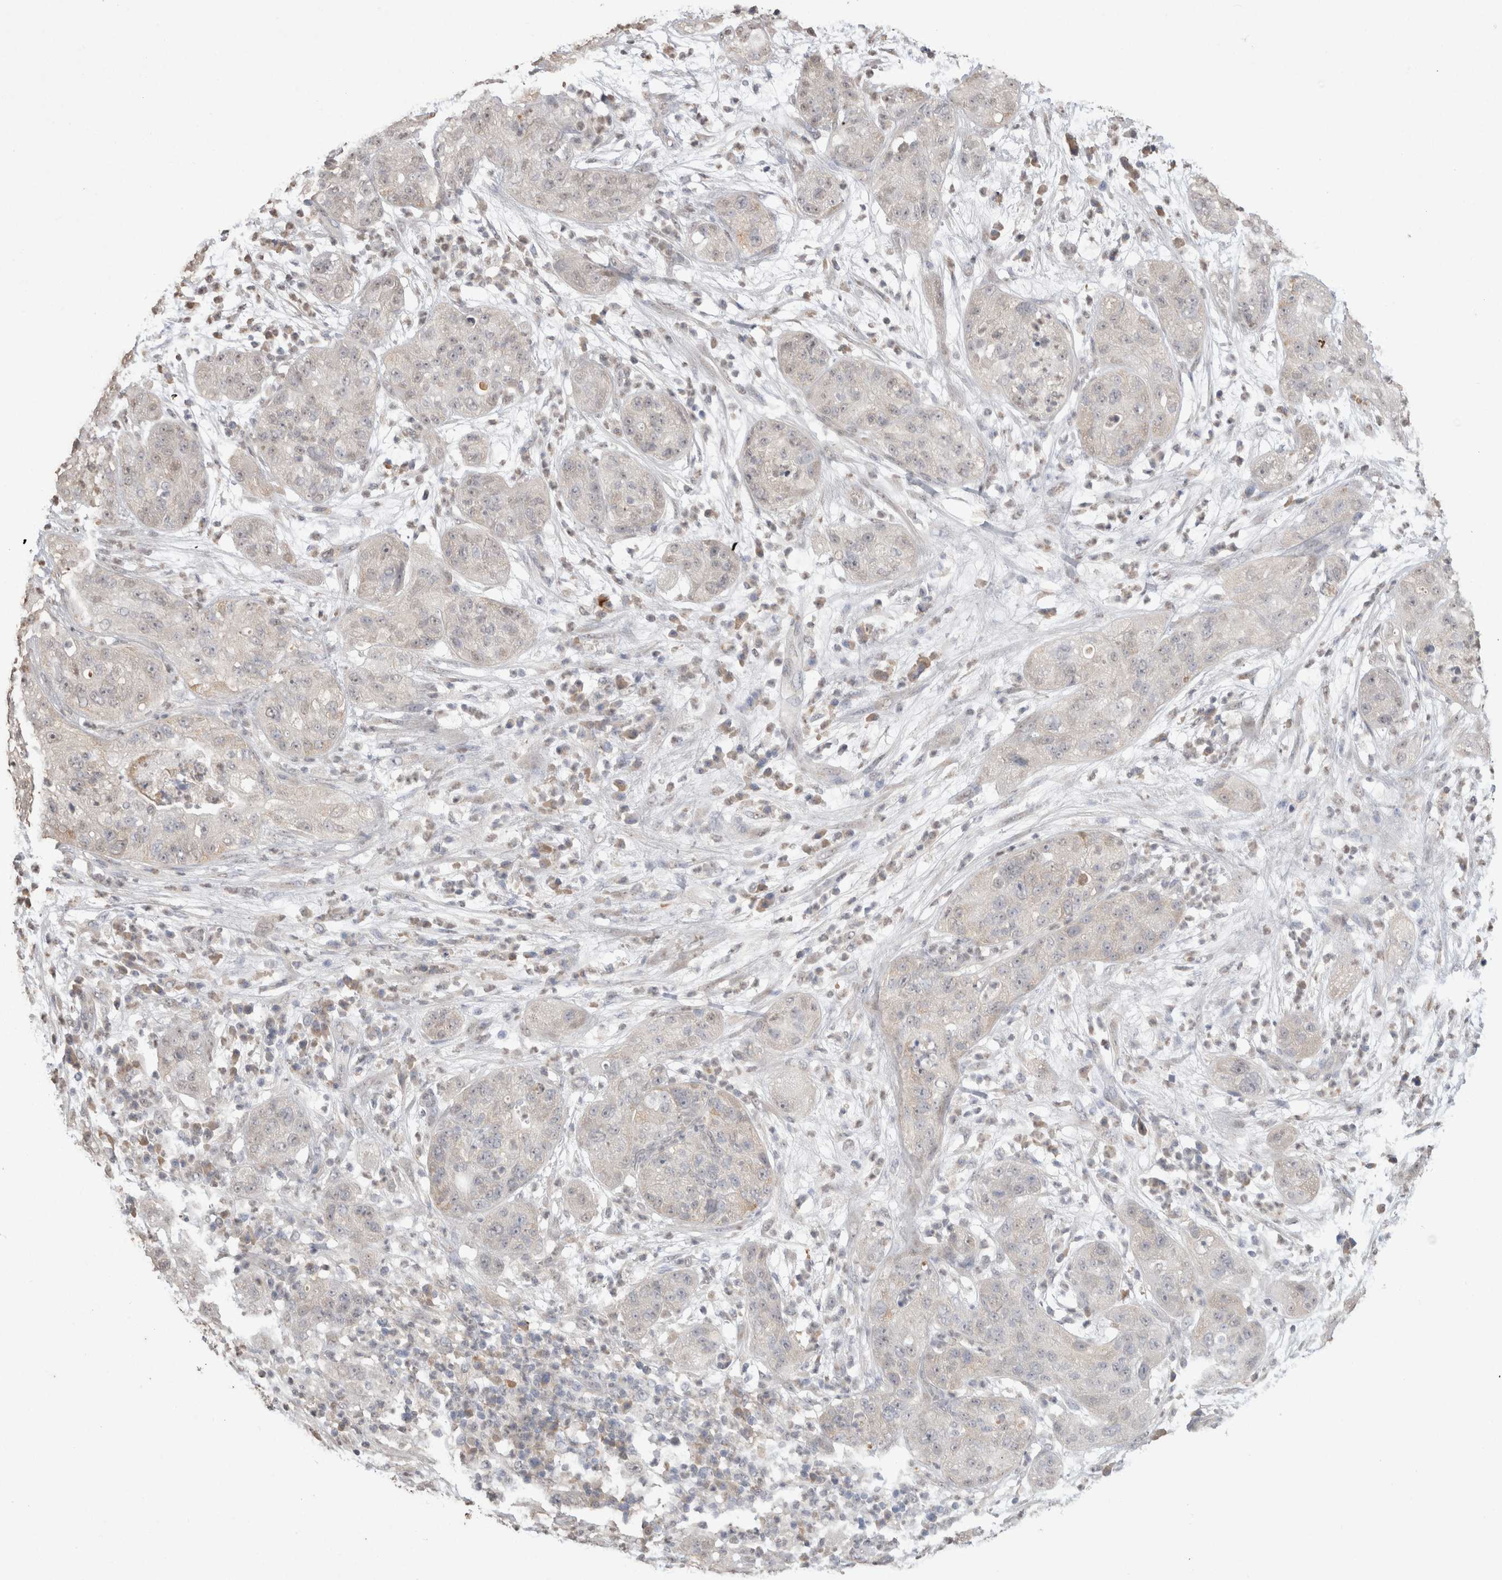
{"staining": {"intensity": "negative", "quantity": "none", "location": "none"}, "tissue": "pancreatic cancer", "cell_type": "Tumor cells", "image_type": "cancer", "snomed": [{"axis": "morphology", "description": "Adenocarcinoma, NOS"}, {"axis": "topography", "description": "Pancreas"}], "caption": "A histopathology image of pancreatic cancer stained for a protein reveals no brown staining in tumor cells.", "gene": "NAALADL2", "patient": {"sex": "female", "age": 78}}